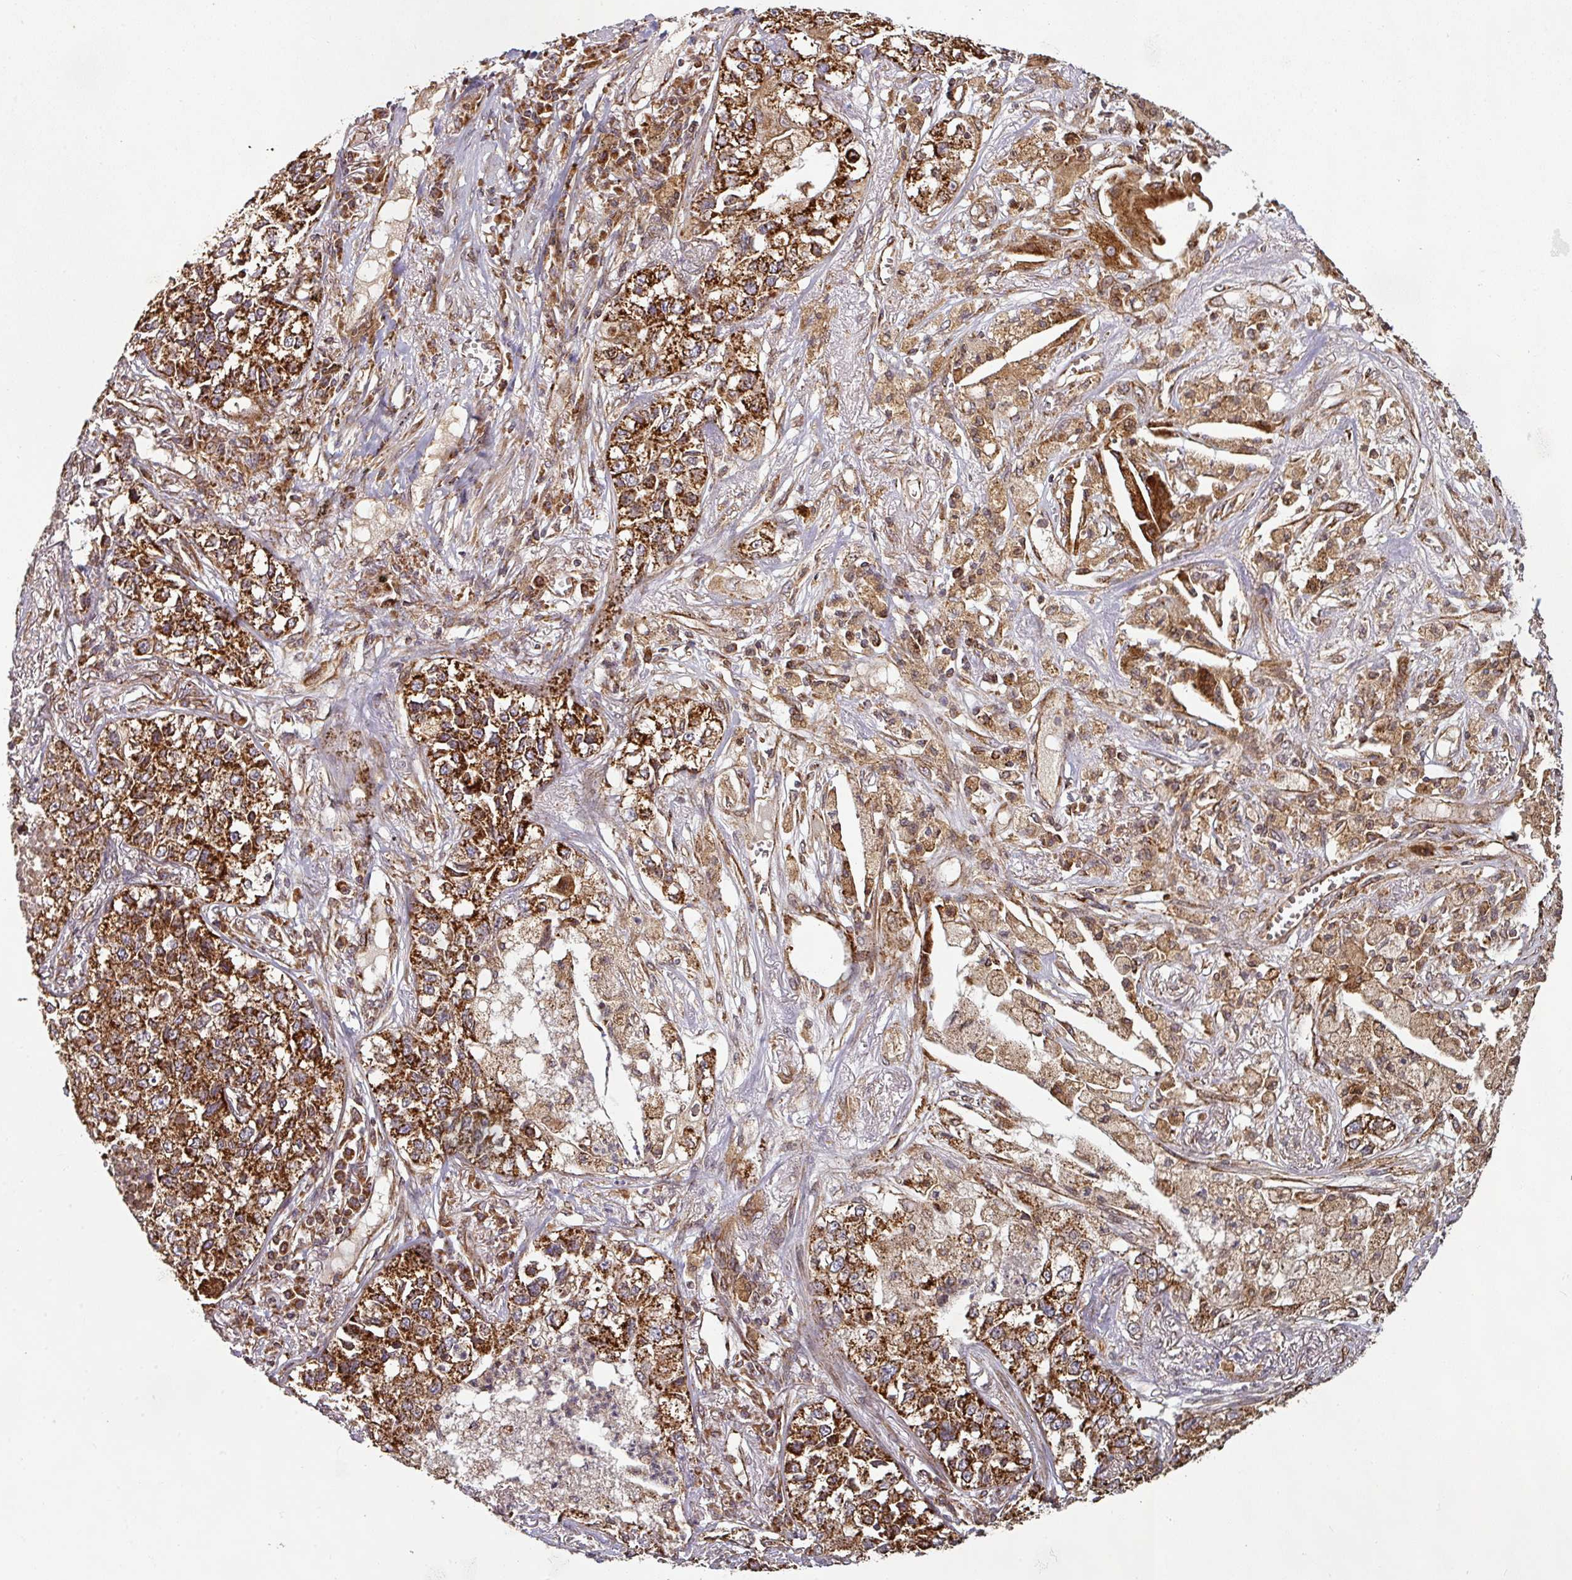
{"staining": {"intensity": "strong", "quantity": ">75%", "location": "cytoplasmic/membranous"}, "tissue": "lung cancer", "cell_type": "Tumor cells", "image_type": "cancer", "snomed": [{"axis": "morphology", "description": "Adenocarcinoma, NOS"}, {"axis": "topography", "description": "Lung"}], "caption": "The photomicrograph shows staining of lung adenocarcinoma, revealing strong cytoplasmic/membranous protein positivity (brown color) within tumor cells.", "gene": "TRAP1", "patient": {"sex": "male", "age": 49}}